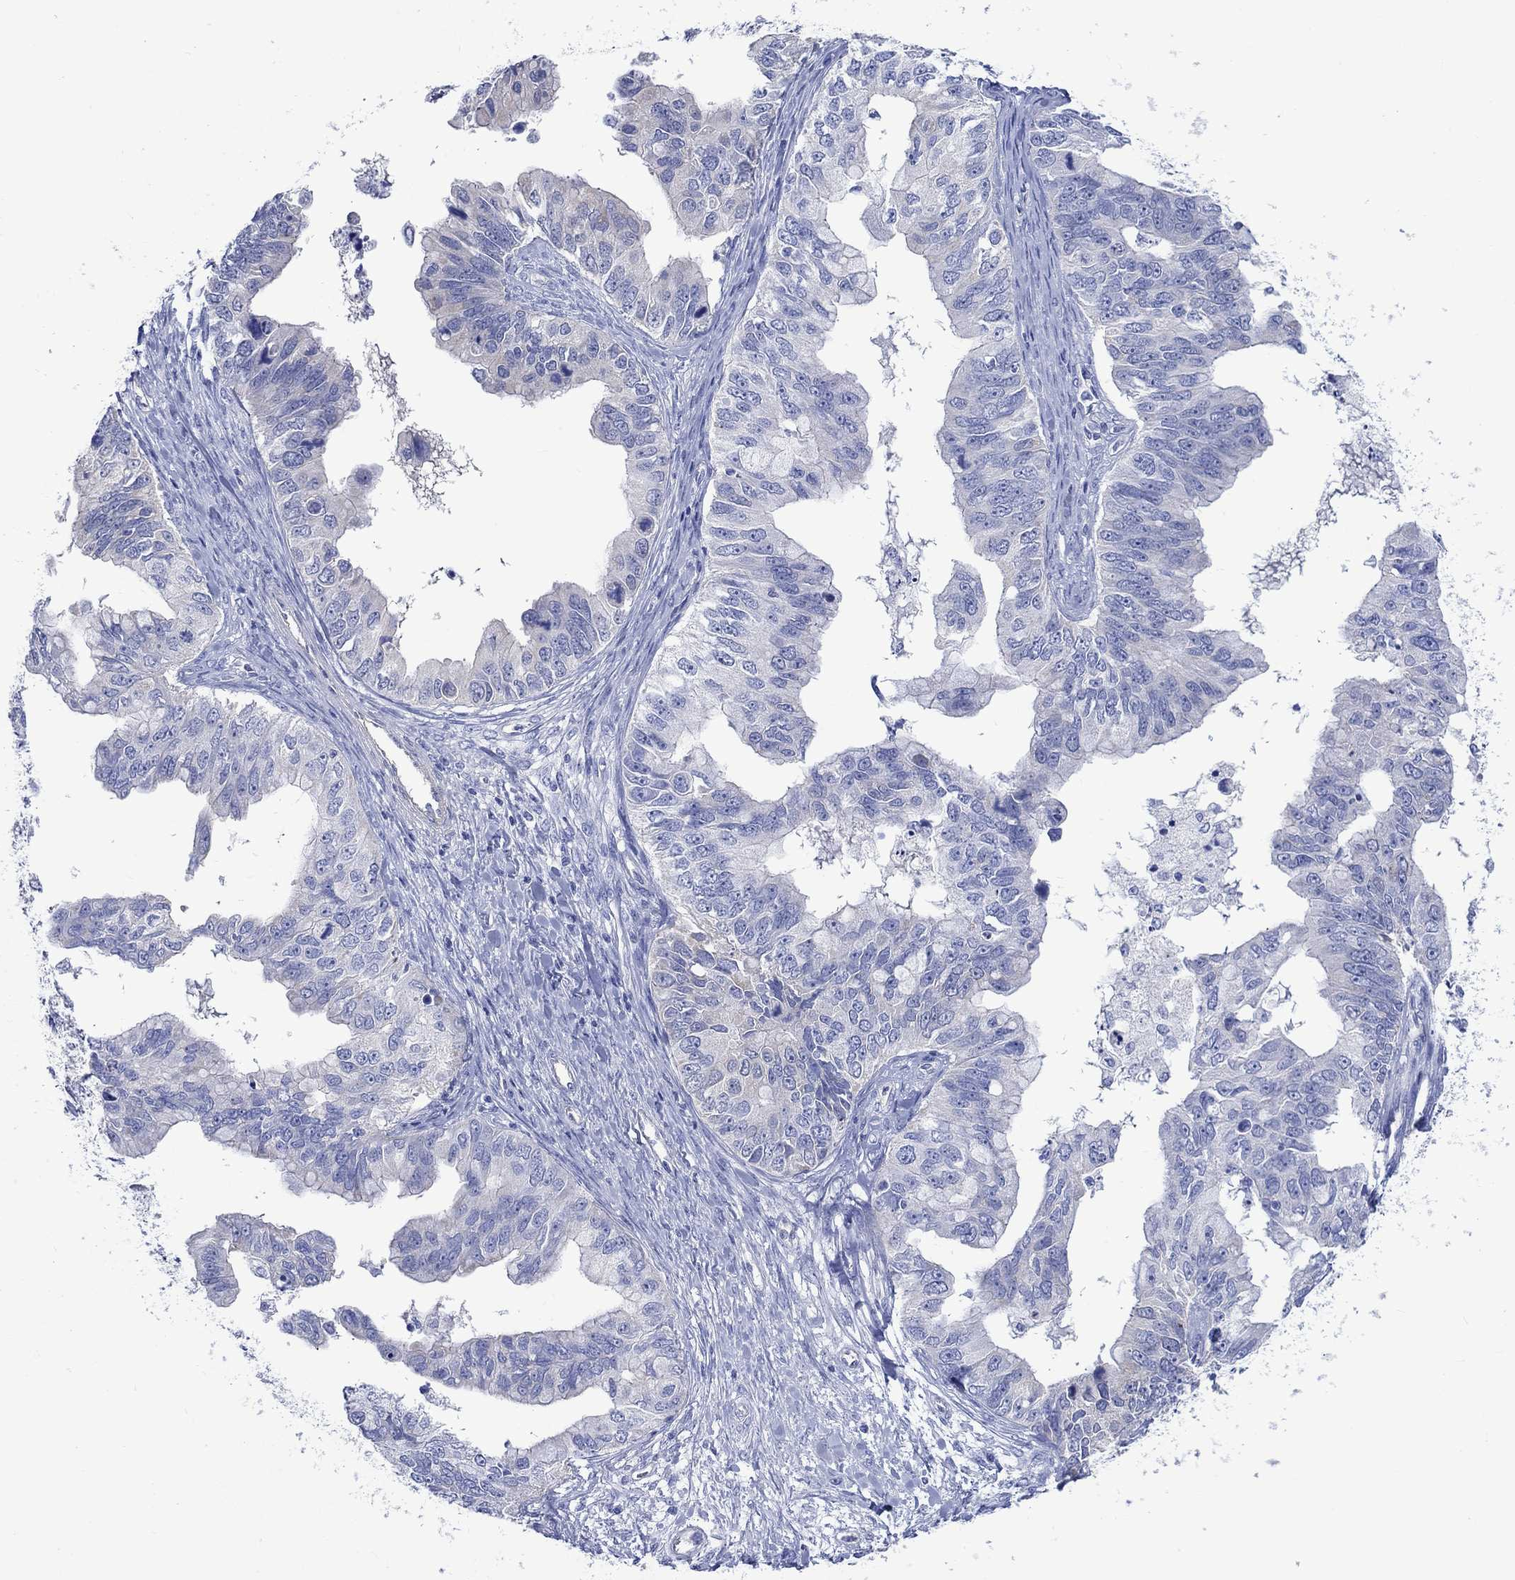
{"staining": {"intensity": "negative", "quantity": "none", "location": "none"}, "tissue": "ovarian cancer", "cell_type": "Tumor cells", "image_type": "cancer", "snomed": [{"axis": "morphology", "description": "Cystadenocarcinoma, mucinous, NOS"}, {"axis": "topography", "description": "Ovary"}], "caption": "Immunohistochemistry histopathology image of neoplastic tissue: ovarian cancer (mucinous cystadenocarcinoma) stained with DAB exhibits no significant protein expression in tumor cells. (Stains: DAB immunohistochemistry (IHC) with hematoxylin counter stain, Microscopy: brightfield microscopy at high magnification).", "gene": "CPLX2", "patient": {"sex": "female", "age": 76}}